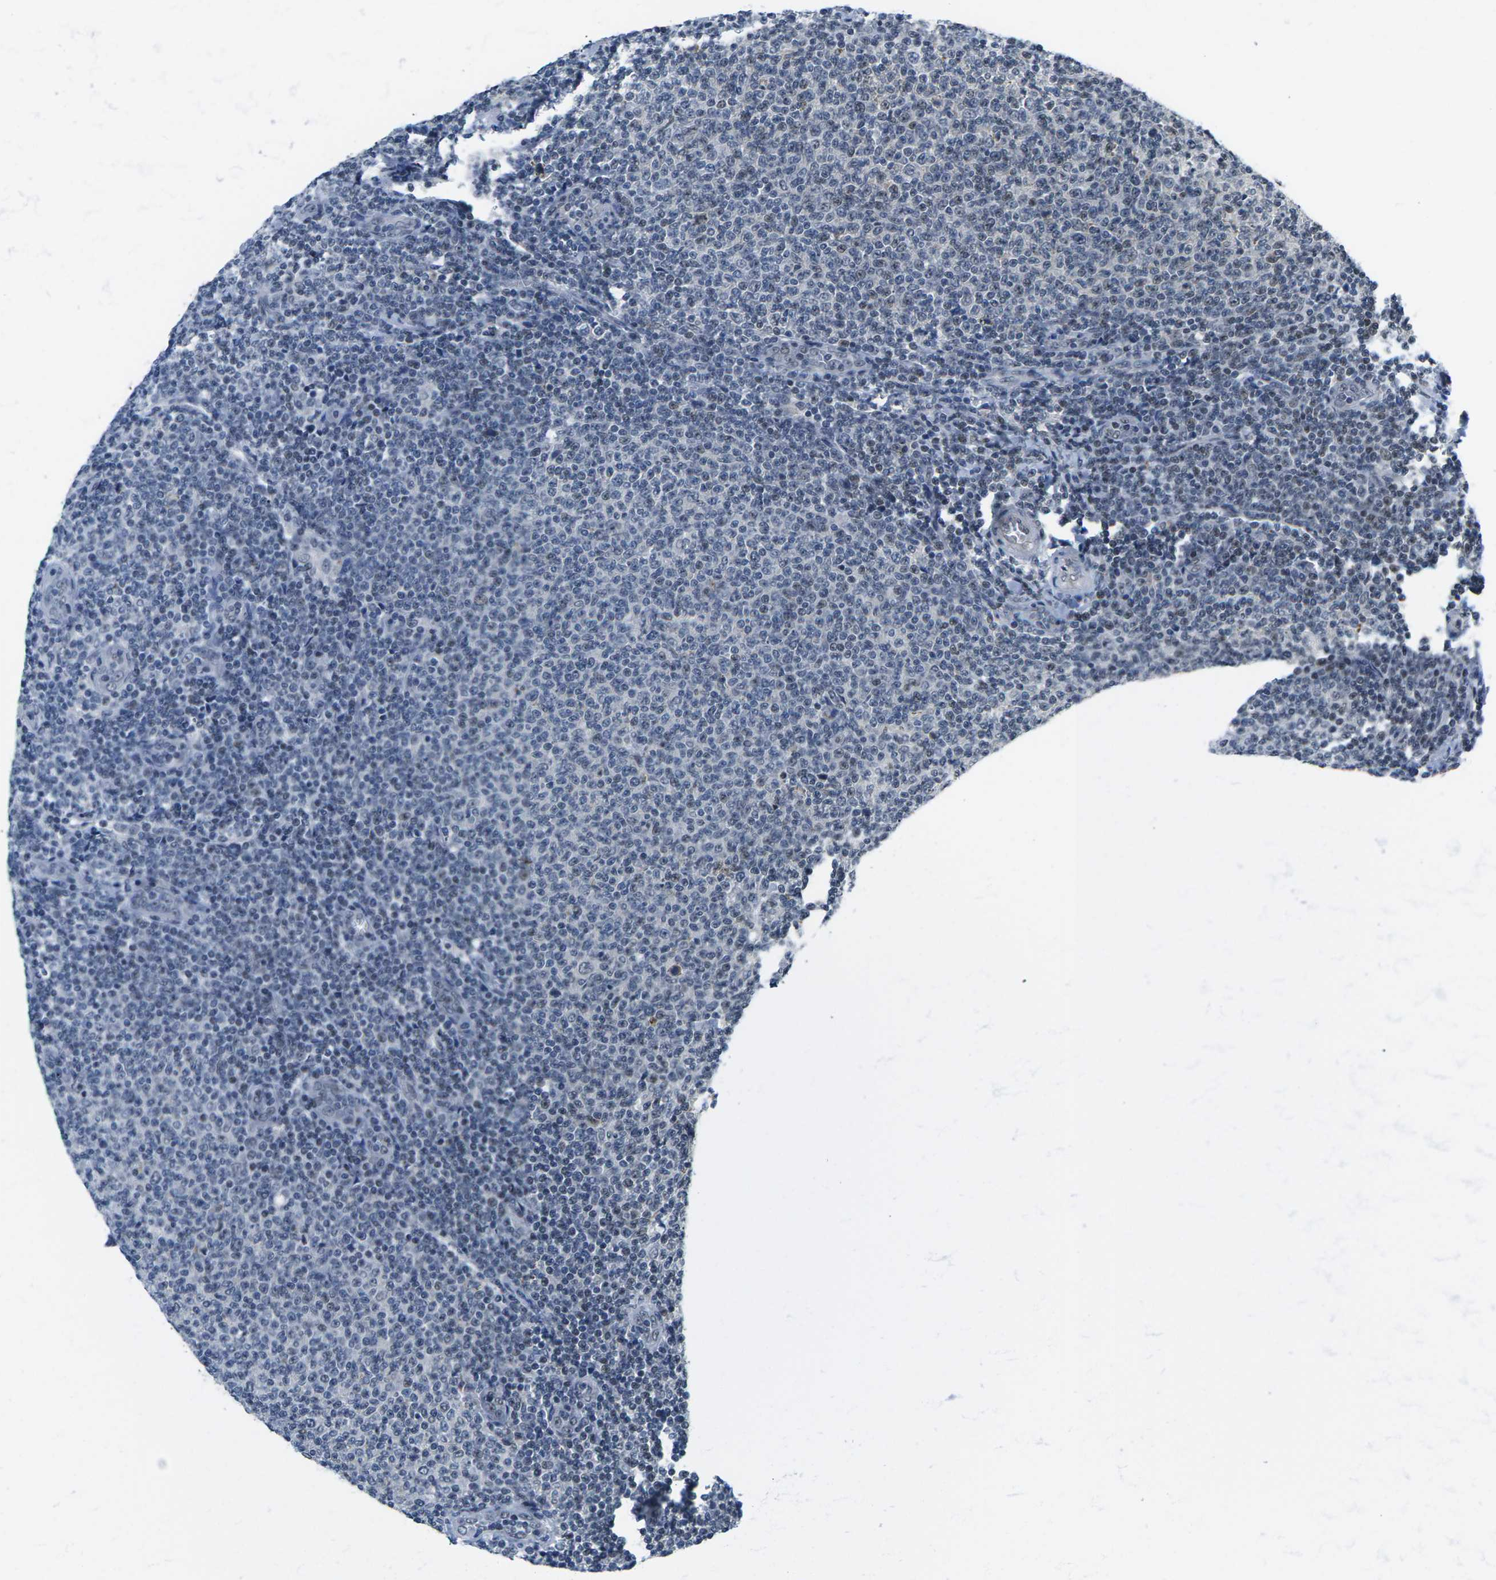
{"staining": {"intensity": "negative", "quantity": "none", "location": "none"}, "tissue": "lymphoma", "cell_type": "Tumor cells", "image_type": "cancer", "snomed": [{"axis": "morphology", "description": "Malignant lymphoma, non-Hodgkin's type, Low grade"}, {"axis": "topography", "description": "Lymph node"}], "caption": "Immunohistochemistry (IHC) histopathology image of human lymphoma stained for a protein (brown), which demonstrates no positivity in tumor cells. (DAB immunohistochemistry (IHC), high magnification).", "gene": "NSRP1", "patient": {"sex": "male", "age": 66}}